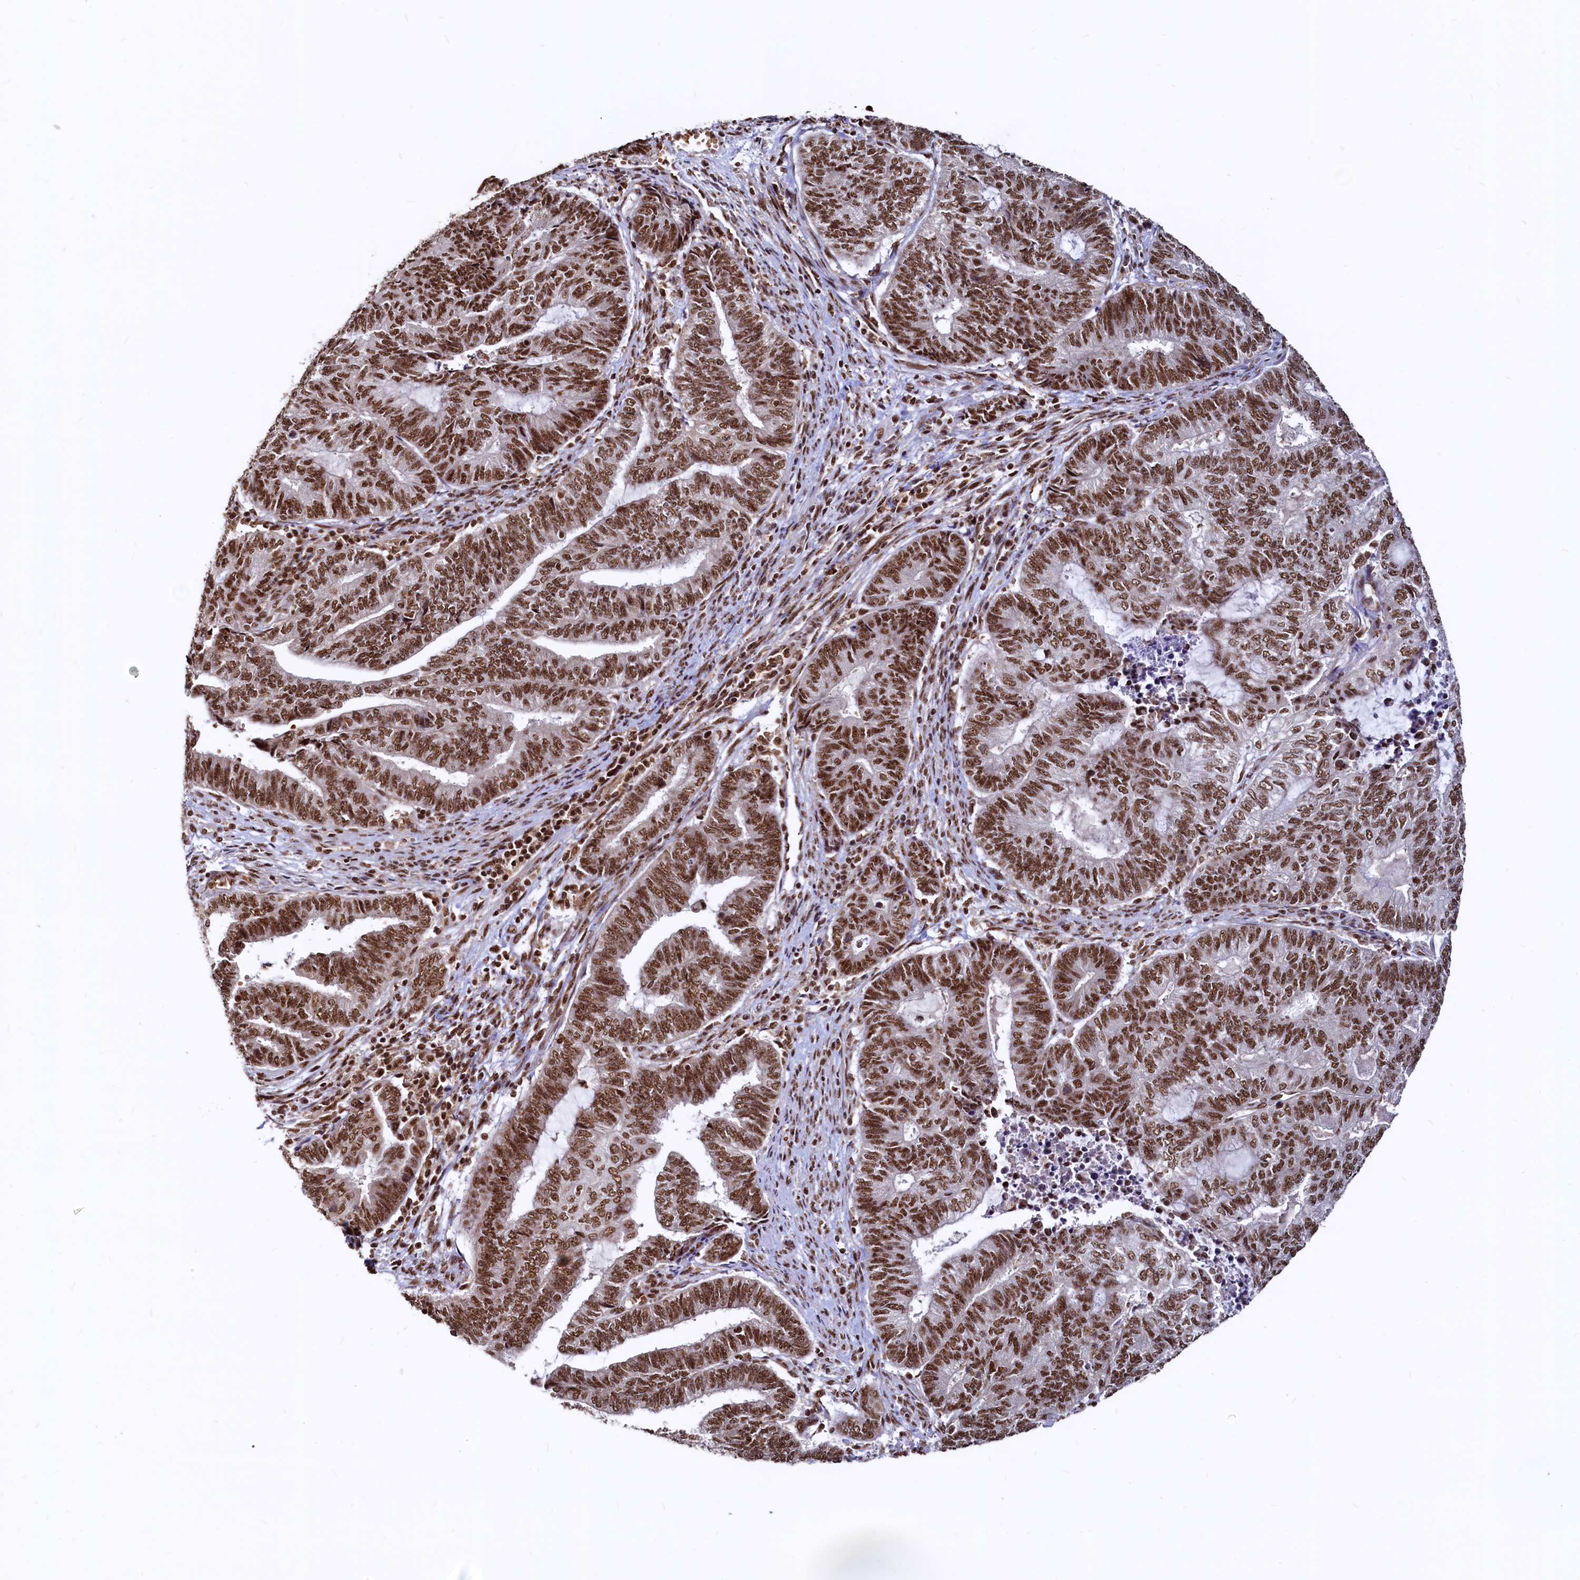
{"staining": {"intensity": "strong", "quantity": ">75%", "location": "nuclear"}, "tissue": "endometrial cancer", "cell_type": "Tumor cells", "image_type": "cancer", "snomed": [{"axis": "morphology", "description": "Adenocarcinoma, NOS"}, {"axis": "topography", "description": "Uterus"}, {"axis": "topography", "description": "Endometrium"}], "caption": "Immunohistochemical staining of adenocarcinoma (endometrial) reveals high levels of strong nuclear protein staining in approximately >75% of tumor cells.", "gene": "RSRC2", "patient": {"sex": "female", "age": 70}}